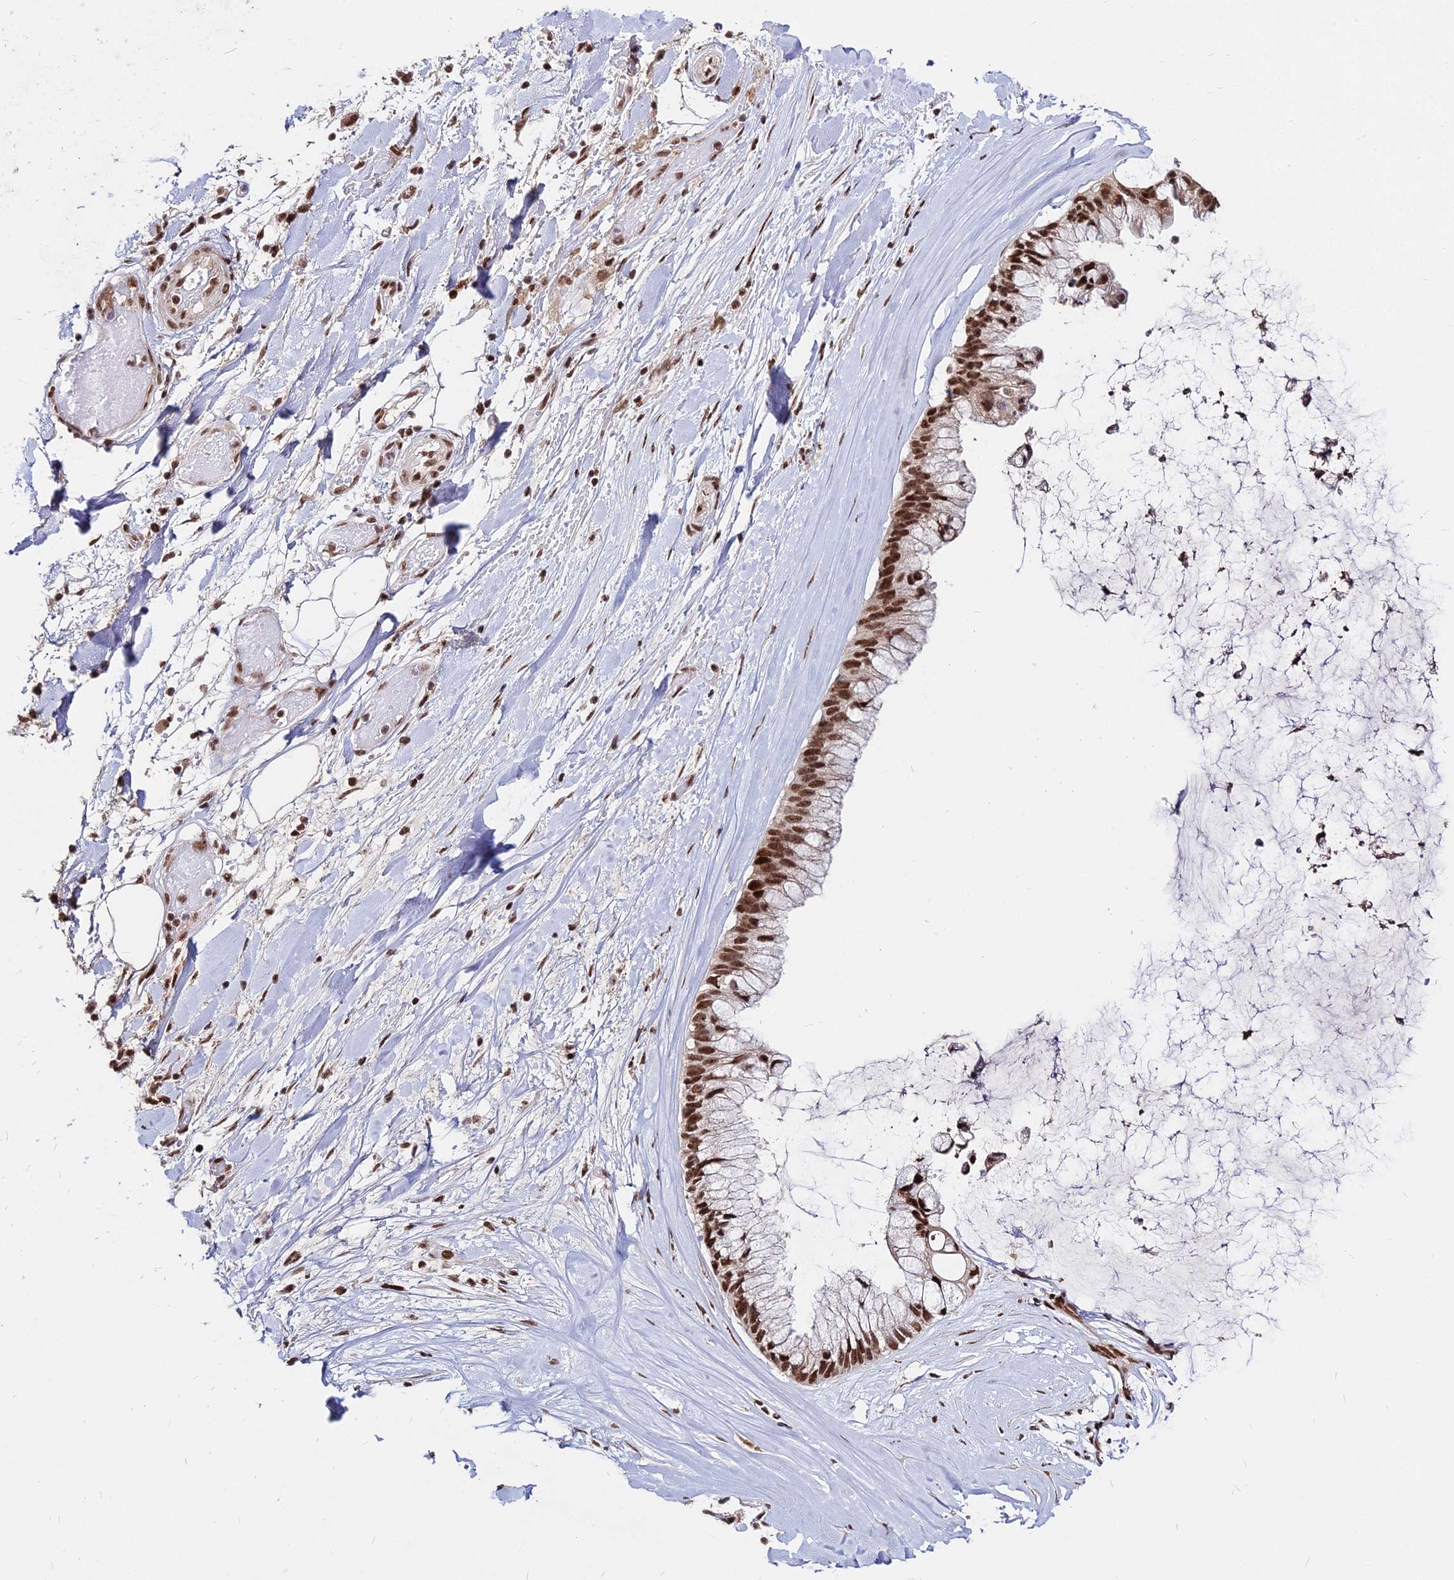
{"staining": {"intensity": "strong", "quantity": ">75%", "location": "nuclear"}, "tissue": "ovarian cancer", "cell_type": "Tumor cells", "image_type": "cancer", "snomed": [{"axis": "morphology", "description": "Cystadenocarcinoma, mucinous, NOS"}, {"axis": "topography", "description": "Ovary"}], "caption": "A brown stain highlights strong nuclear expression of a protein in human ovarian mucinous cystadenocarcinoma tumor cells.", "gene": "ZBED4", "patient": {"sex": "female", "age": 39}}